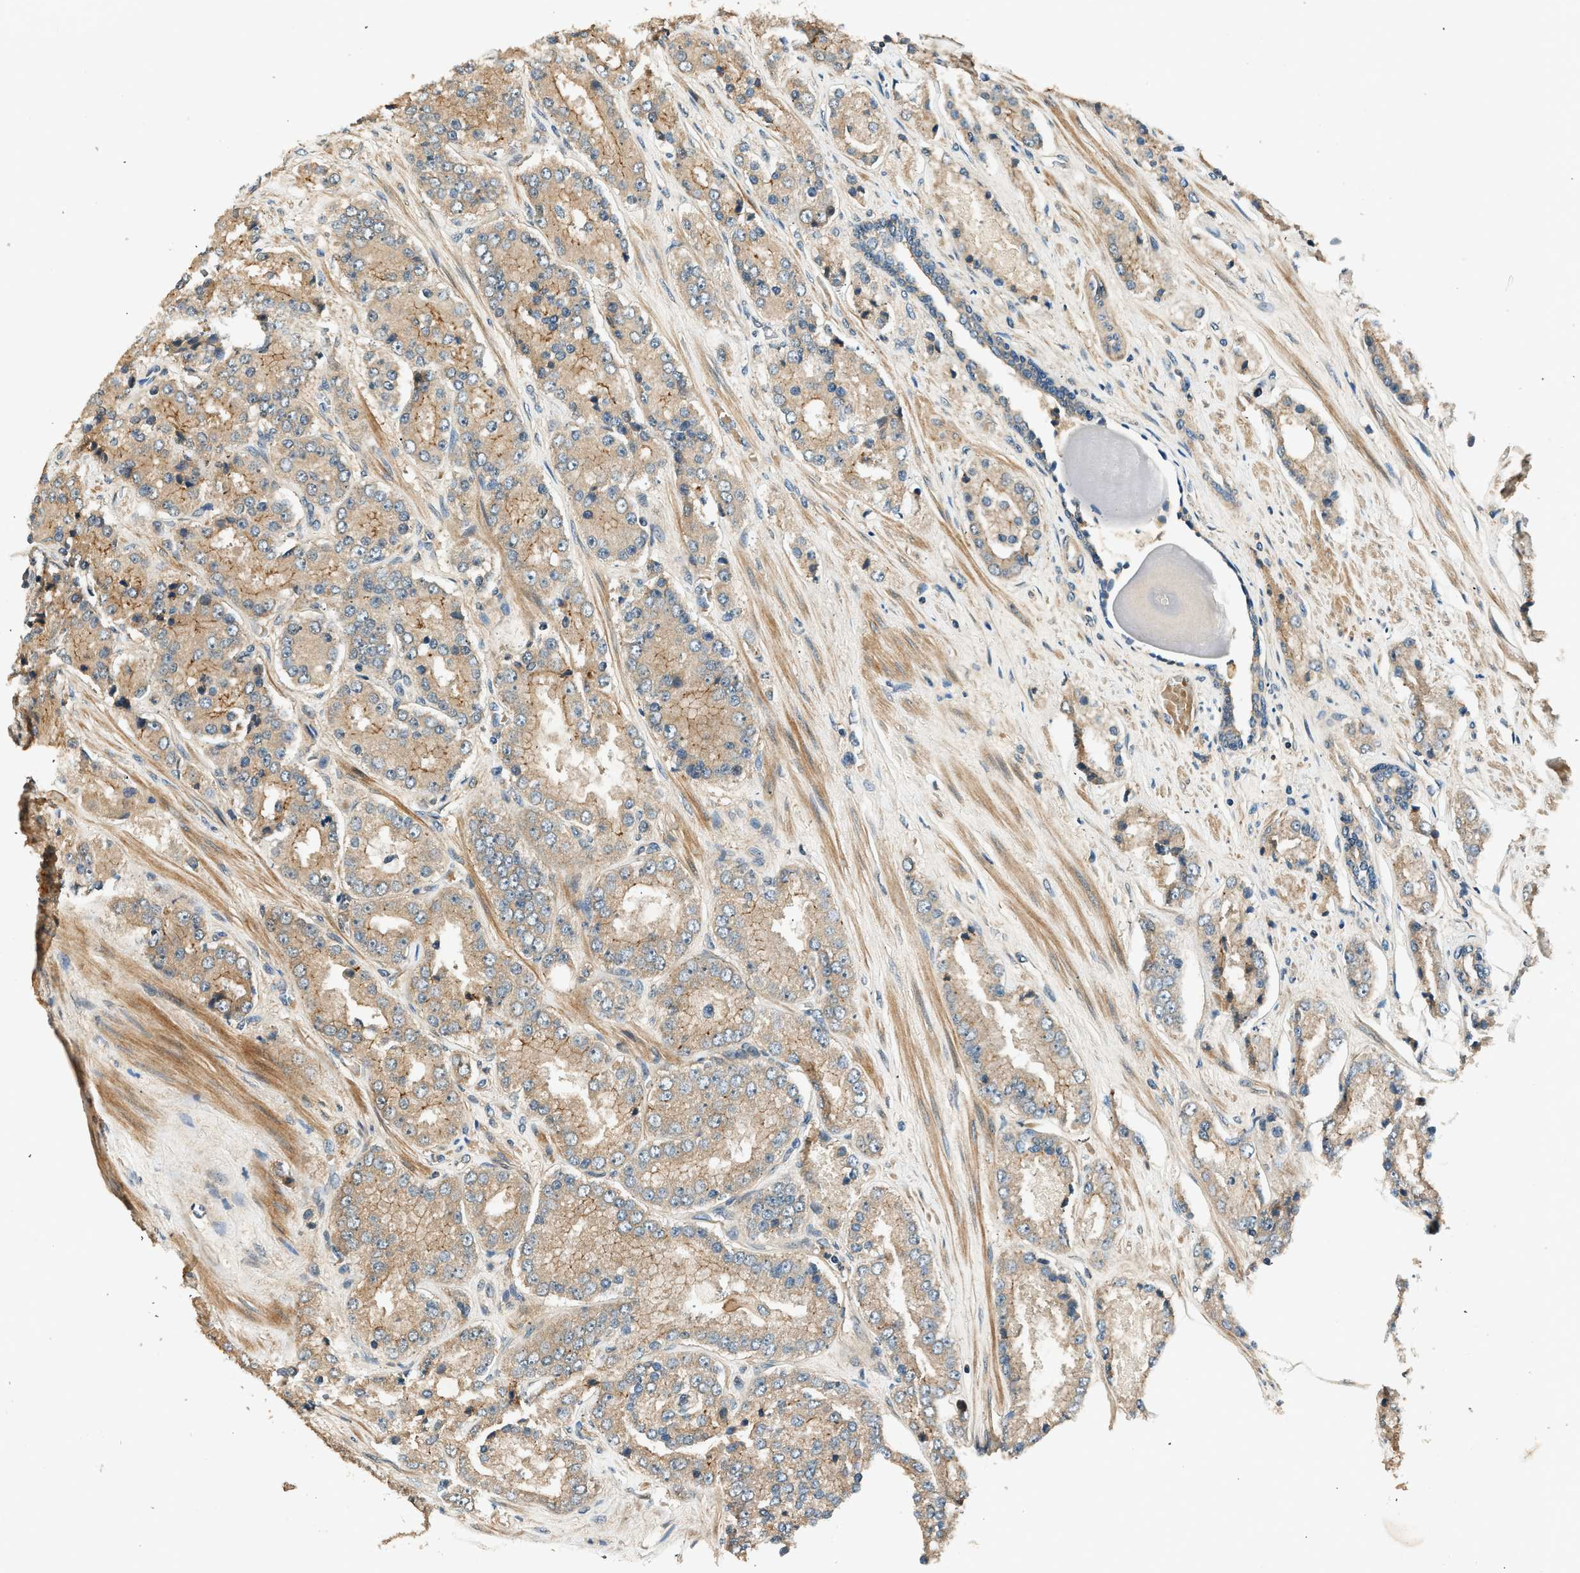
{"staining": {"intensity": "weak", "quantity": ">75%", "location": "cytoplasmic/membranous"}, "tissue": "prostate cancer", "cell_type": "Tumor cells", "image_type": "cancer", "snomed": [{"axis": "morphology", "description": "Adenocarcinoma, High grade"}, {"axis": "topography", "description": "Prostate"}], "caption": "Protein expression analysis of human prostate cancer (adenocarcinoma (high-grade)) reveals weak cytoplasmic/membranous staining in about >75% of tumor cells.", "gene": "ARHGEF11", "patient": {"sex": "male", "age": 65}}